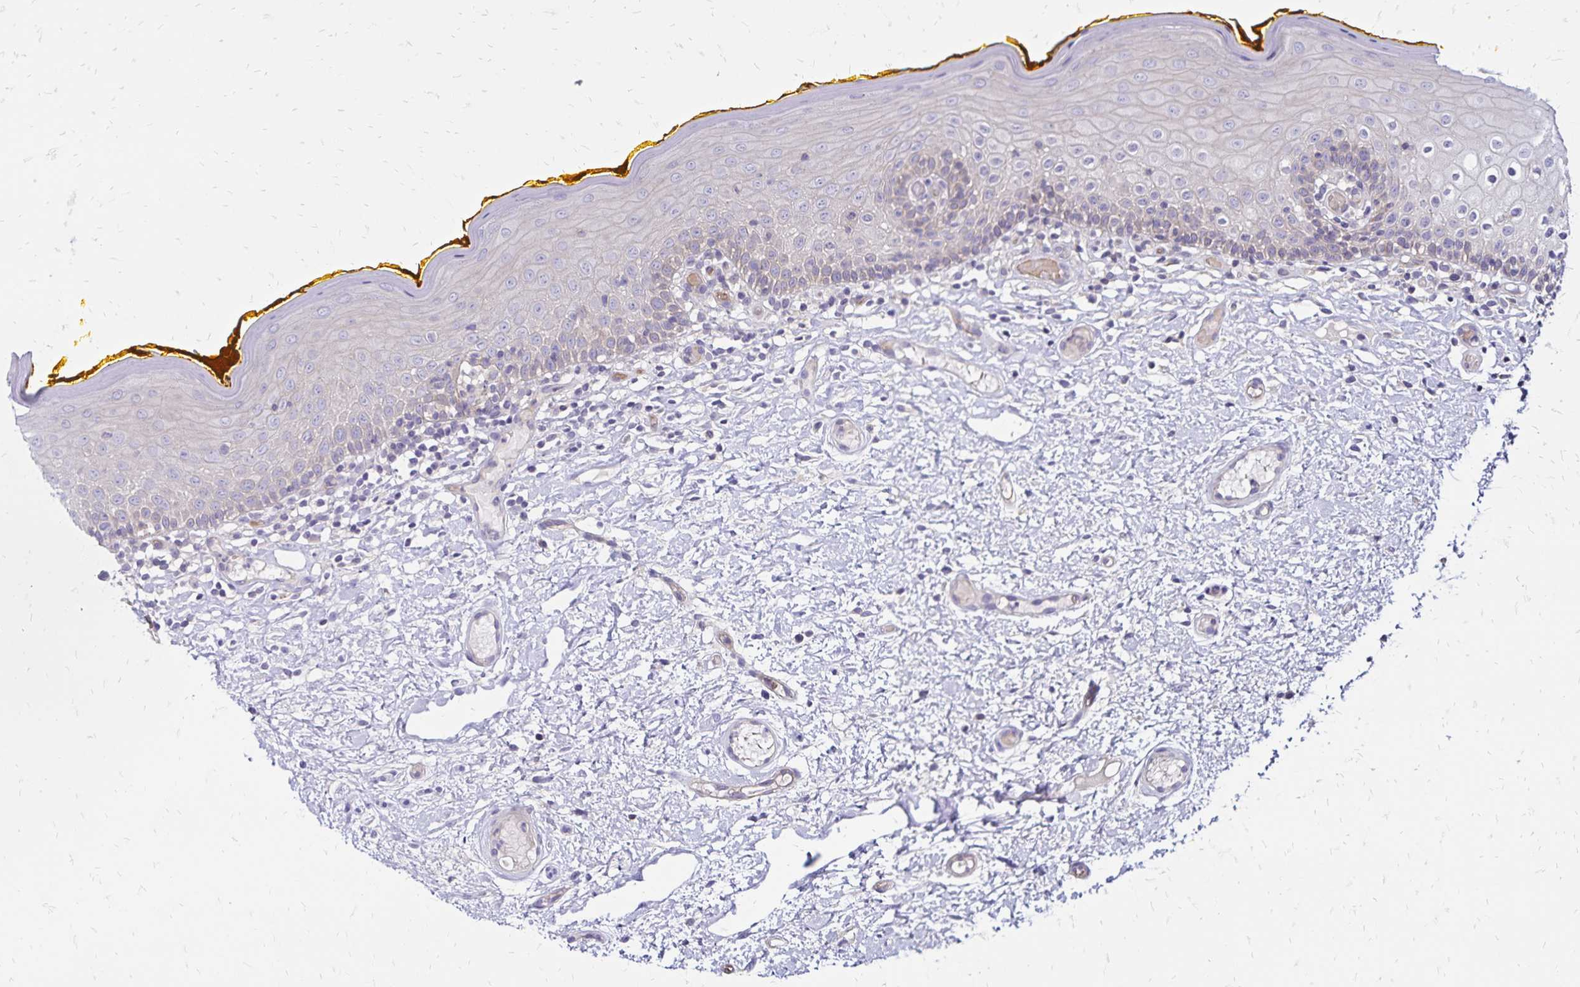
{"staining": {"intensity": "negative", "quantity": "none", "location": "none"}, "tissue": "oral mucosa", "cell_type": "Squamous epithelial cells", "image_type": "normal", "snomed": [{"axis": "morphology", "description": "Normal tissue, NOS"}, {"axis": "topography", "description": "Oral tissue"}, {"axis": "topography", "description": "Tounge, NOS"}], "caption": "Image shows no protein staining in squamous epithelial cells of normal oral mucosa. Nuclei are stained in blue.", "gene": "FSD1", "patient": {"sex": "female", "age": 58}}